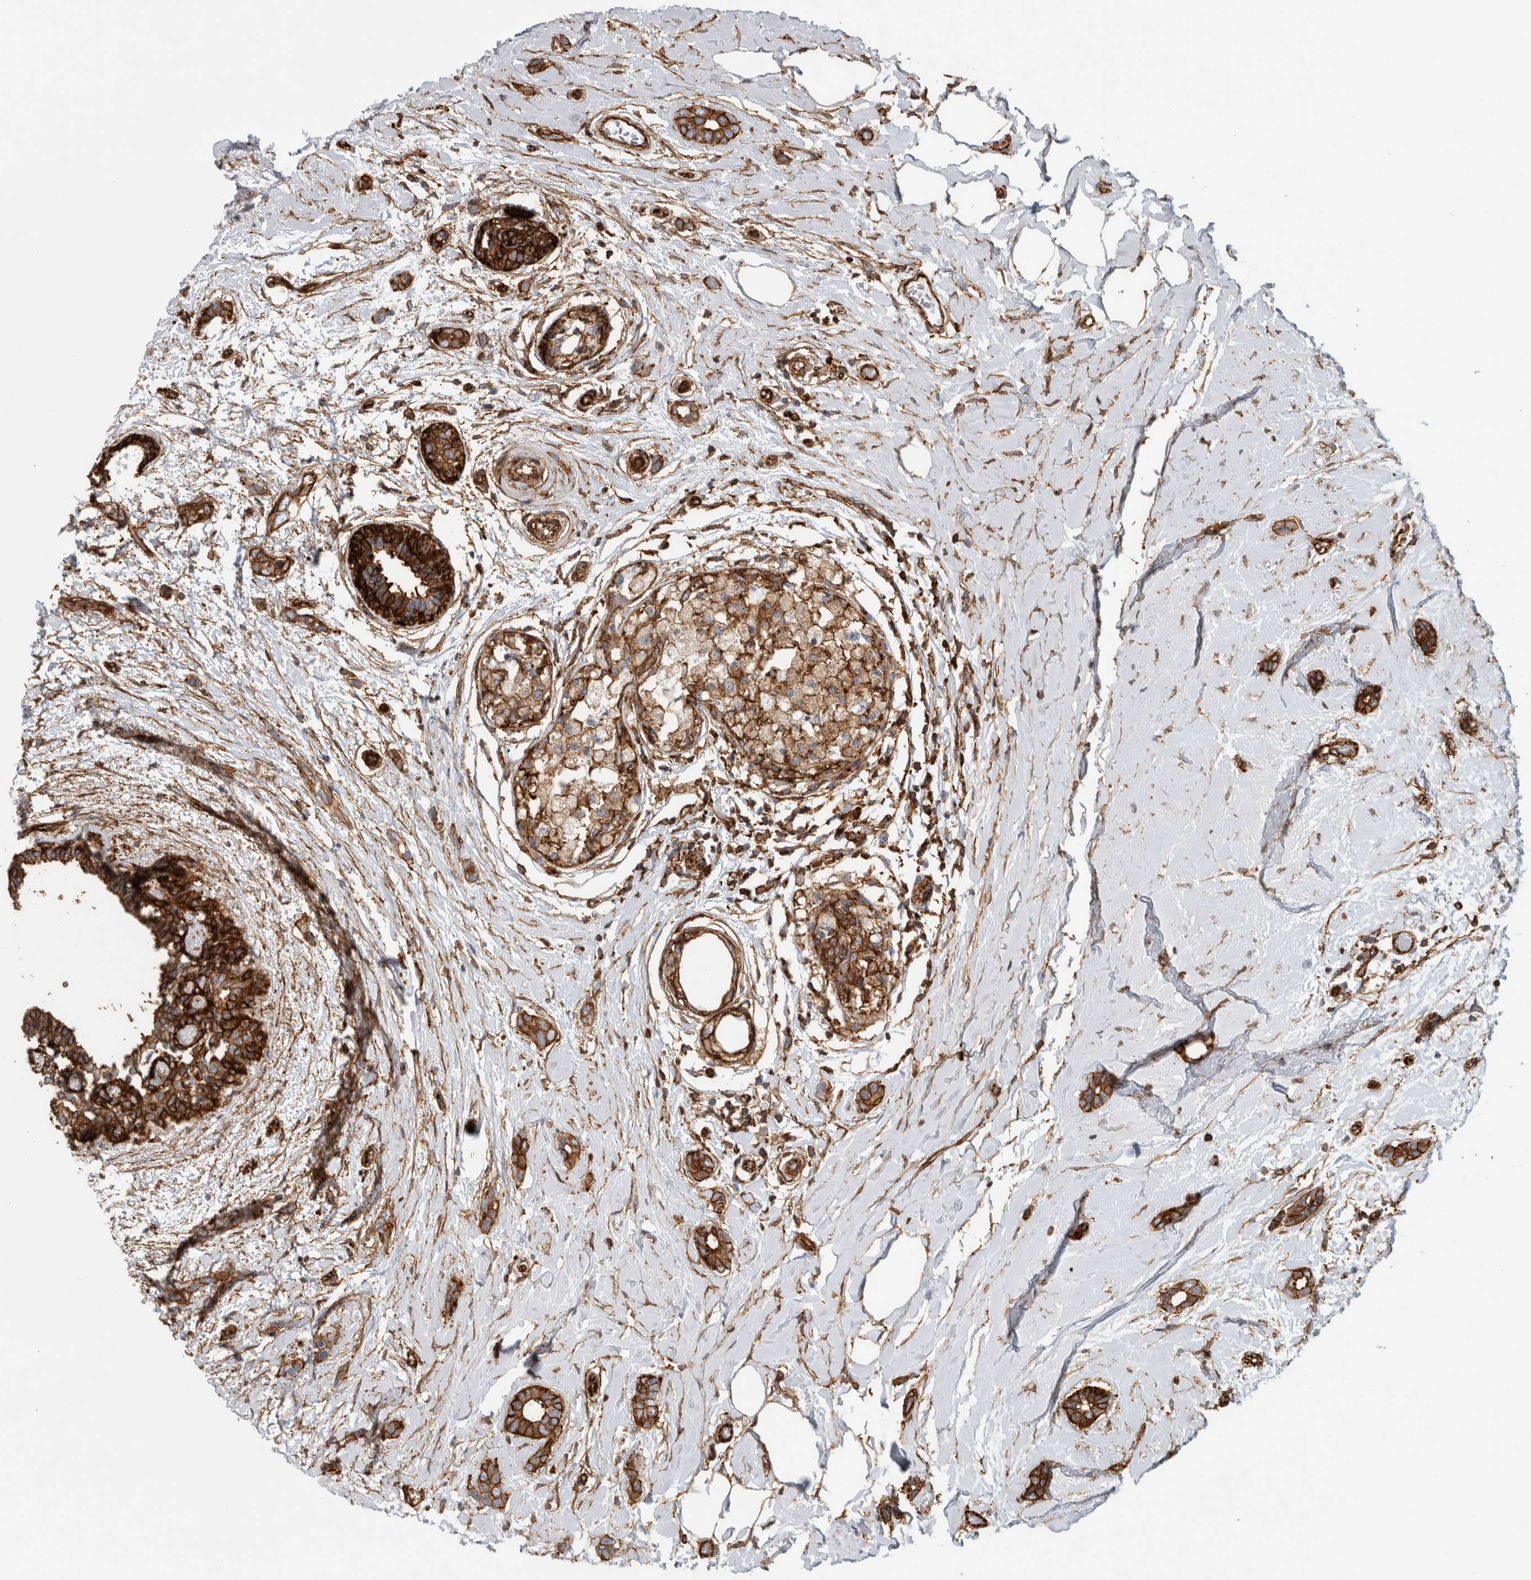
{"staining": {"intensity": "strong", "quantity": ">75%", "location": "cytoplasmic/membranous"}, "tissue": "breast cancer", "cell_type": "Tumor cells", "image_type": "cancer", "snomed": [{"axis": "morphology", "description": "Duct carcinoma"}, {"axis": "topography", "description": "Breast"}], "caption": "A brown stain shows strong cytoplasmic/membranous positivity of a protein in breast invasive ductal carcinoma tumor cells. The staining was performed using DAB (3,3'-diaminobenzidine), with brown indicating positive protein expression. Nuclei are stained blue with hematoxylin.", "gene": "AHNAK", "patient": {"sex": "female", "age": 55}}